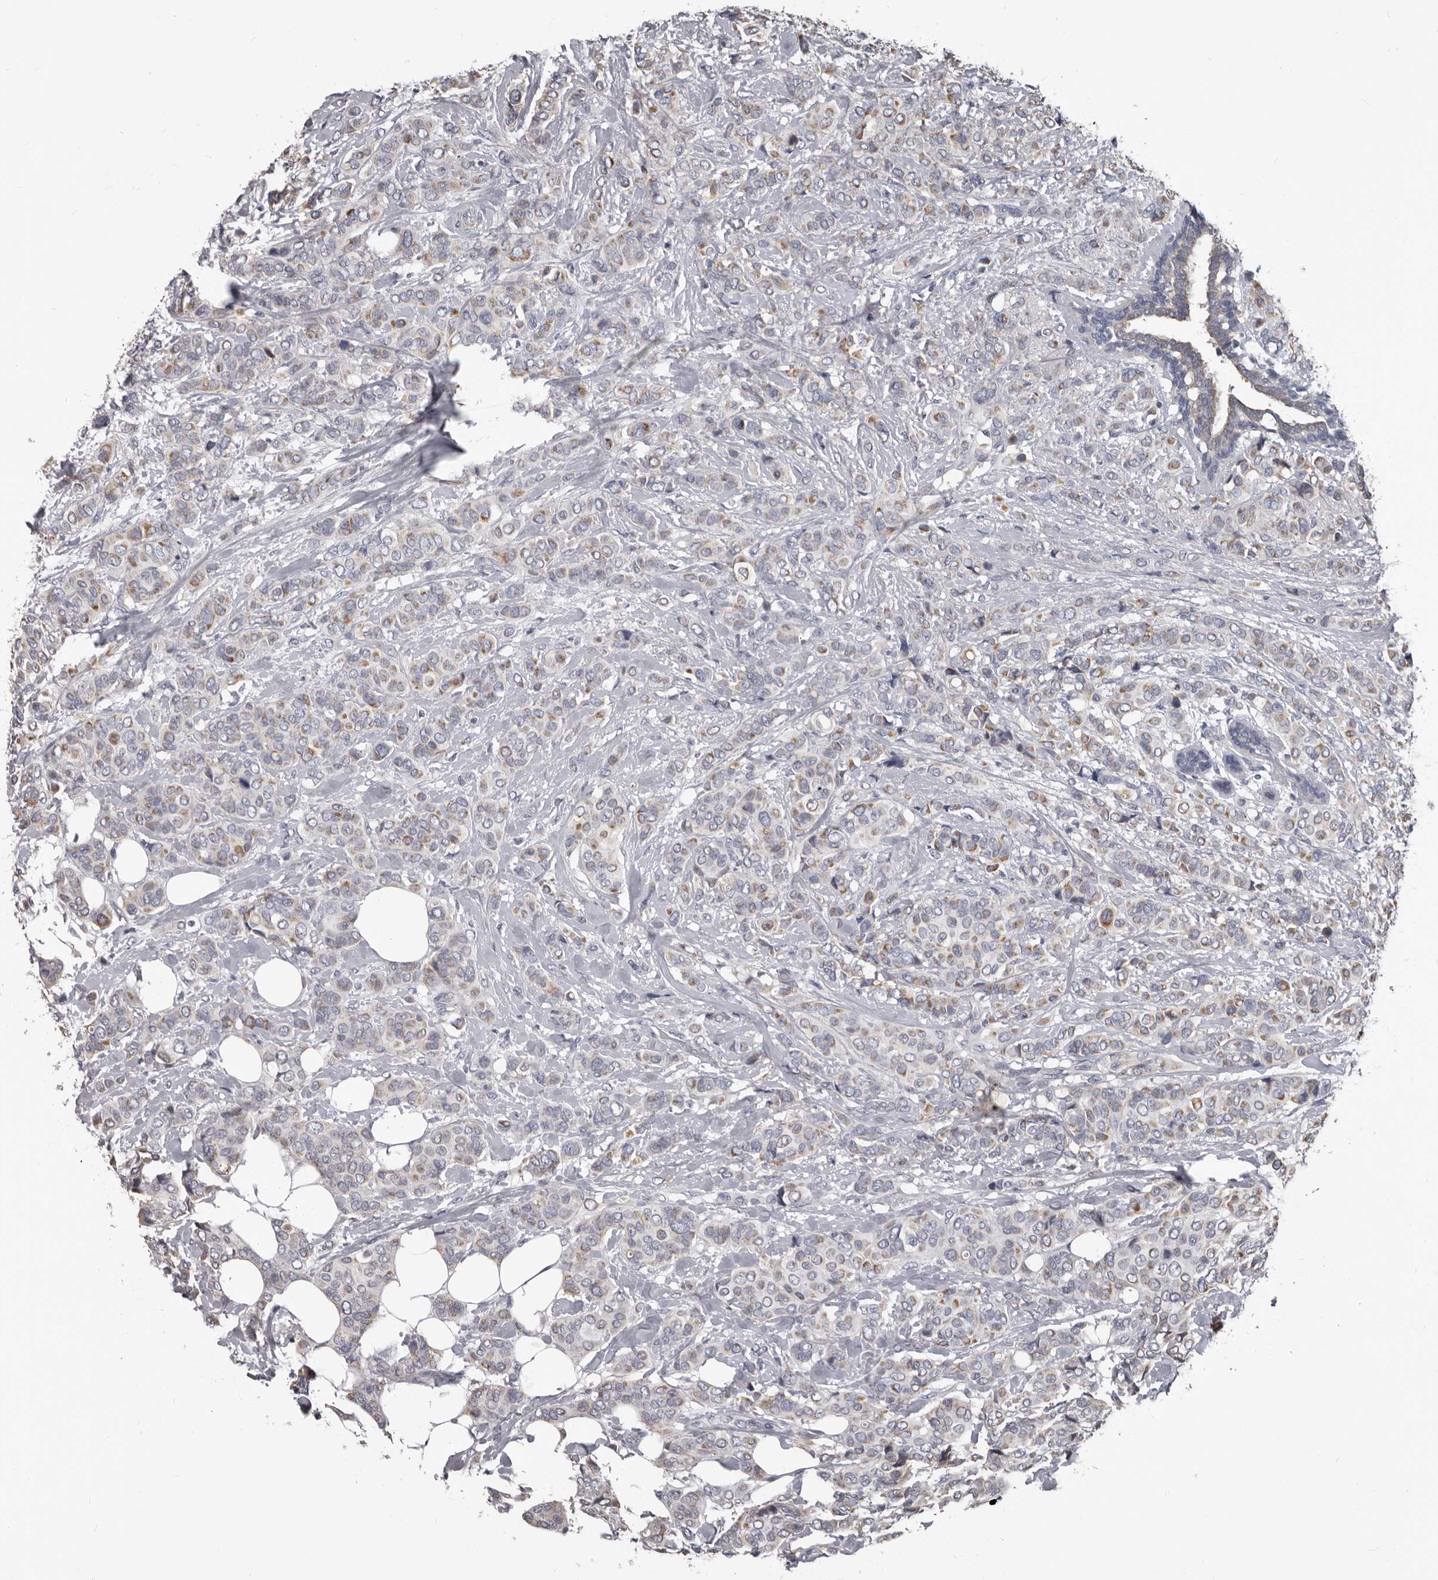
{"staining": {"intensity": "moderate", "quantity": "25%-75%", "location": "cytoplasmic/membranous"}, "tissue": "breast cancer", "cell_type": "Tumor cells", "image_type": "cancer", "snomed": [{"axis": "morphology", "description": "Lobular carcinoma"}, {"axis": "topography", "description": "Breast"}], "caption": "Immunohistochemistry staining of breast lobular carcinoma, which displays medium levels of moderate cytoplasmic/membranous staining in about 25%-75% of tumor cells indicating moderate cytoplasmic/membranous protein positivity. The staining was performed using DAB (3,3'-diaminobenzidine) (brown) for protein detection and nuclei were counterstained in hematoxylin (blue).", "gene": "ALDH5A1", "patient": {"sex": "female", "age": 51}}